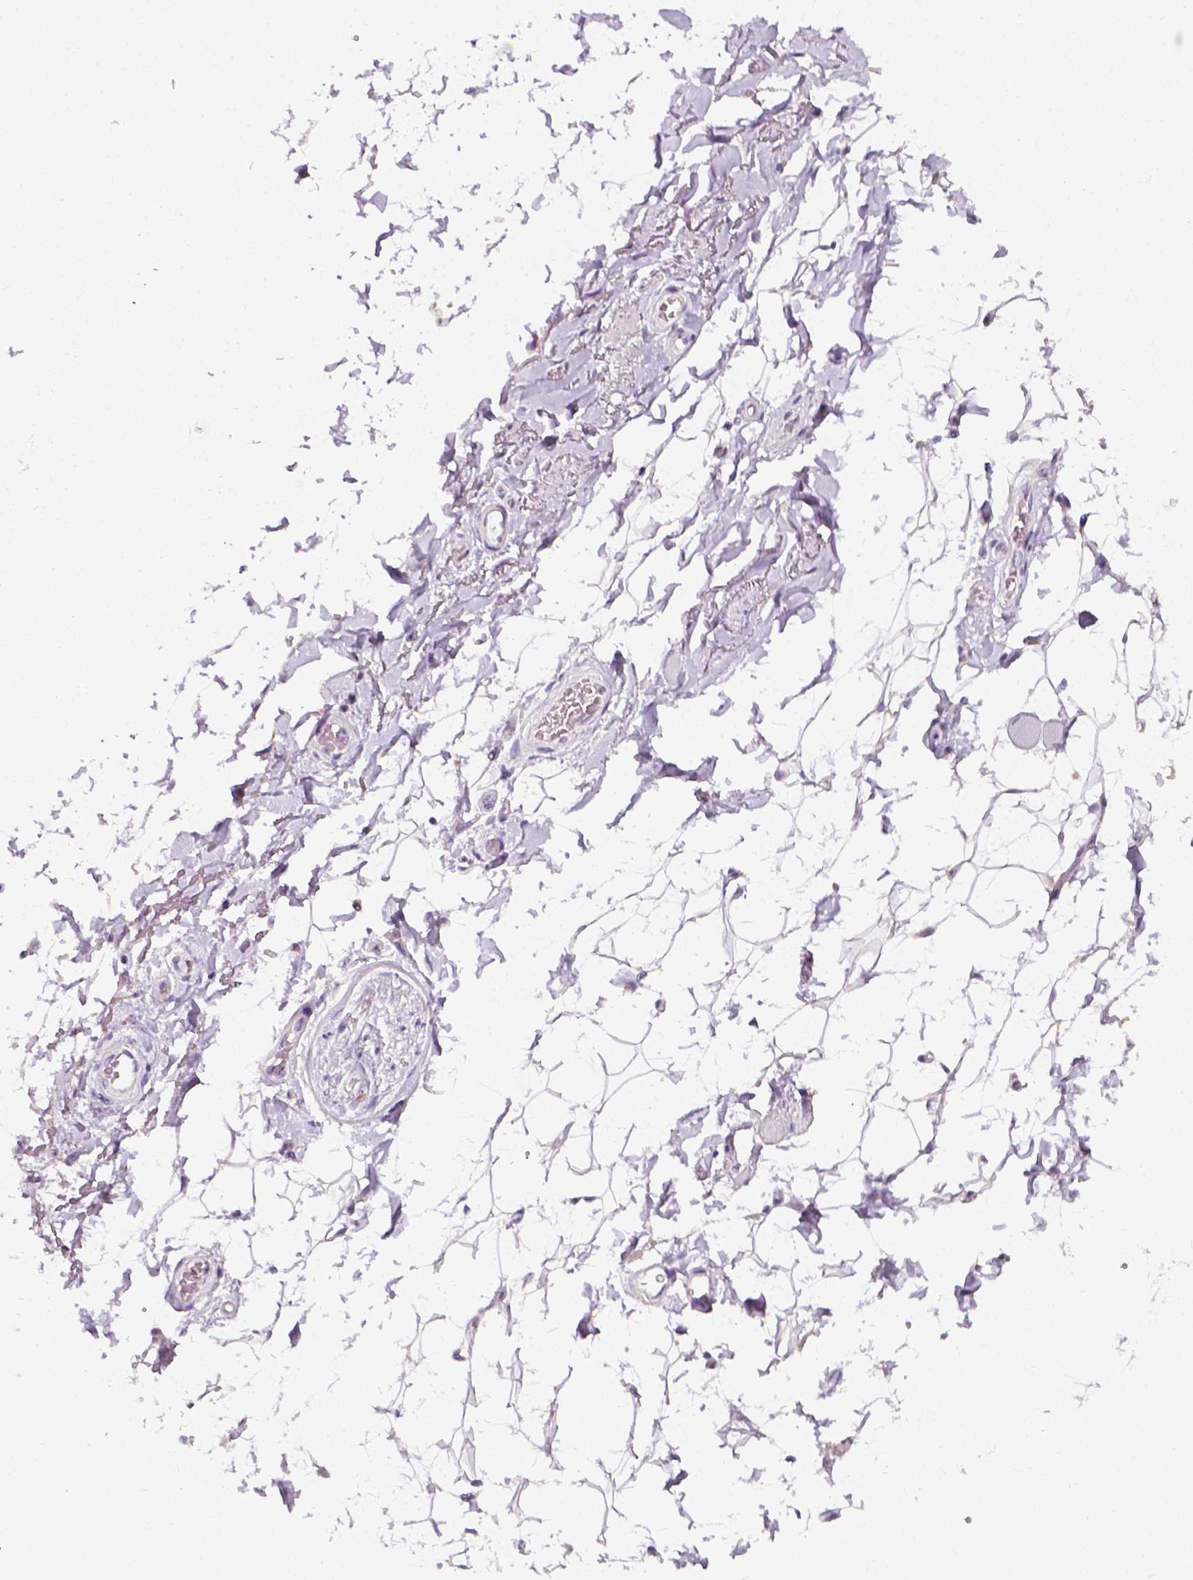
{"staining": {"intensity": "negative", "quantity": "none", "location": "none"}, "tissue": "adipose tissue", "cell_type": "Adipocytes", "image_type": "normal", "snomed": [{"axis": "morphology", "description": "Normal tissue, NOS"}, {"axis": "topography", "description": "Anal"}, {"axis": "topography", "description": "Peripheral nerve tissue"}], "caption": "A histopathology image of adipose tissue stained for a protein displays no brown staining in adipocytes. (DAB (3,3'-diaminobenzidine) IHC, high magnification).", "gene": "MCOLN3", "patient": {"sex": "male", "age": 53}}